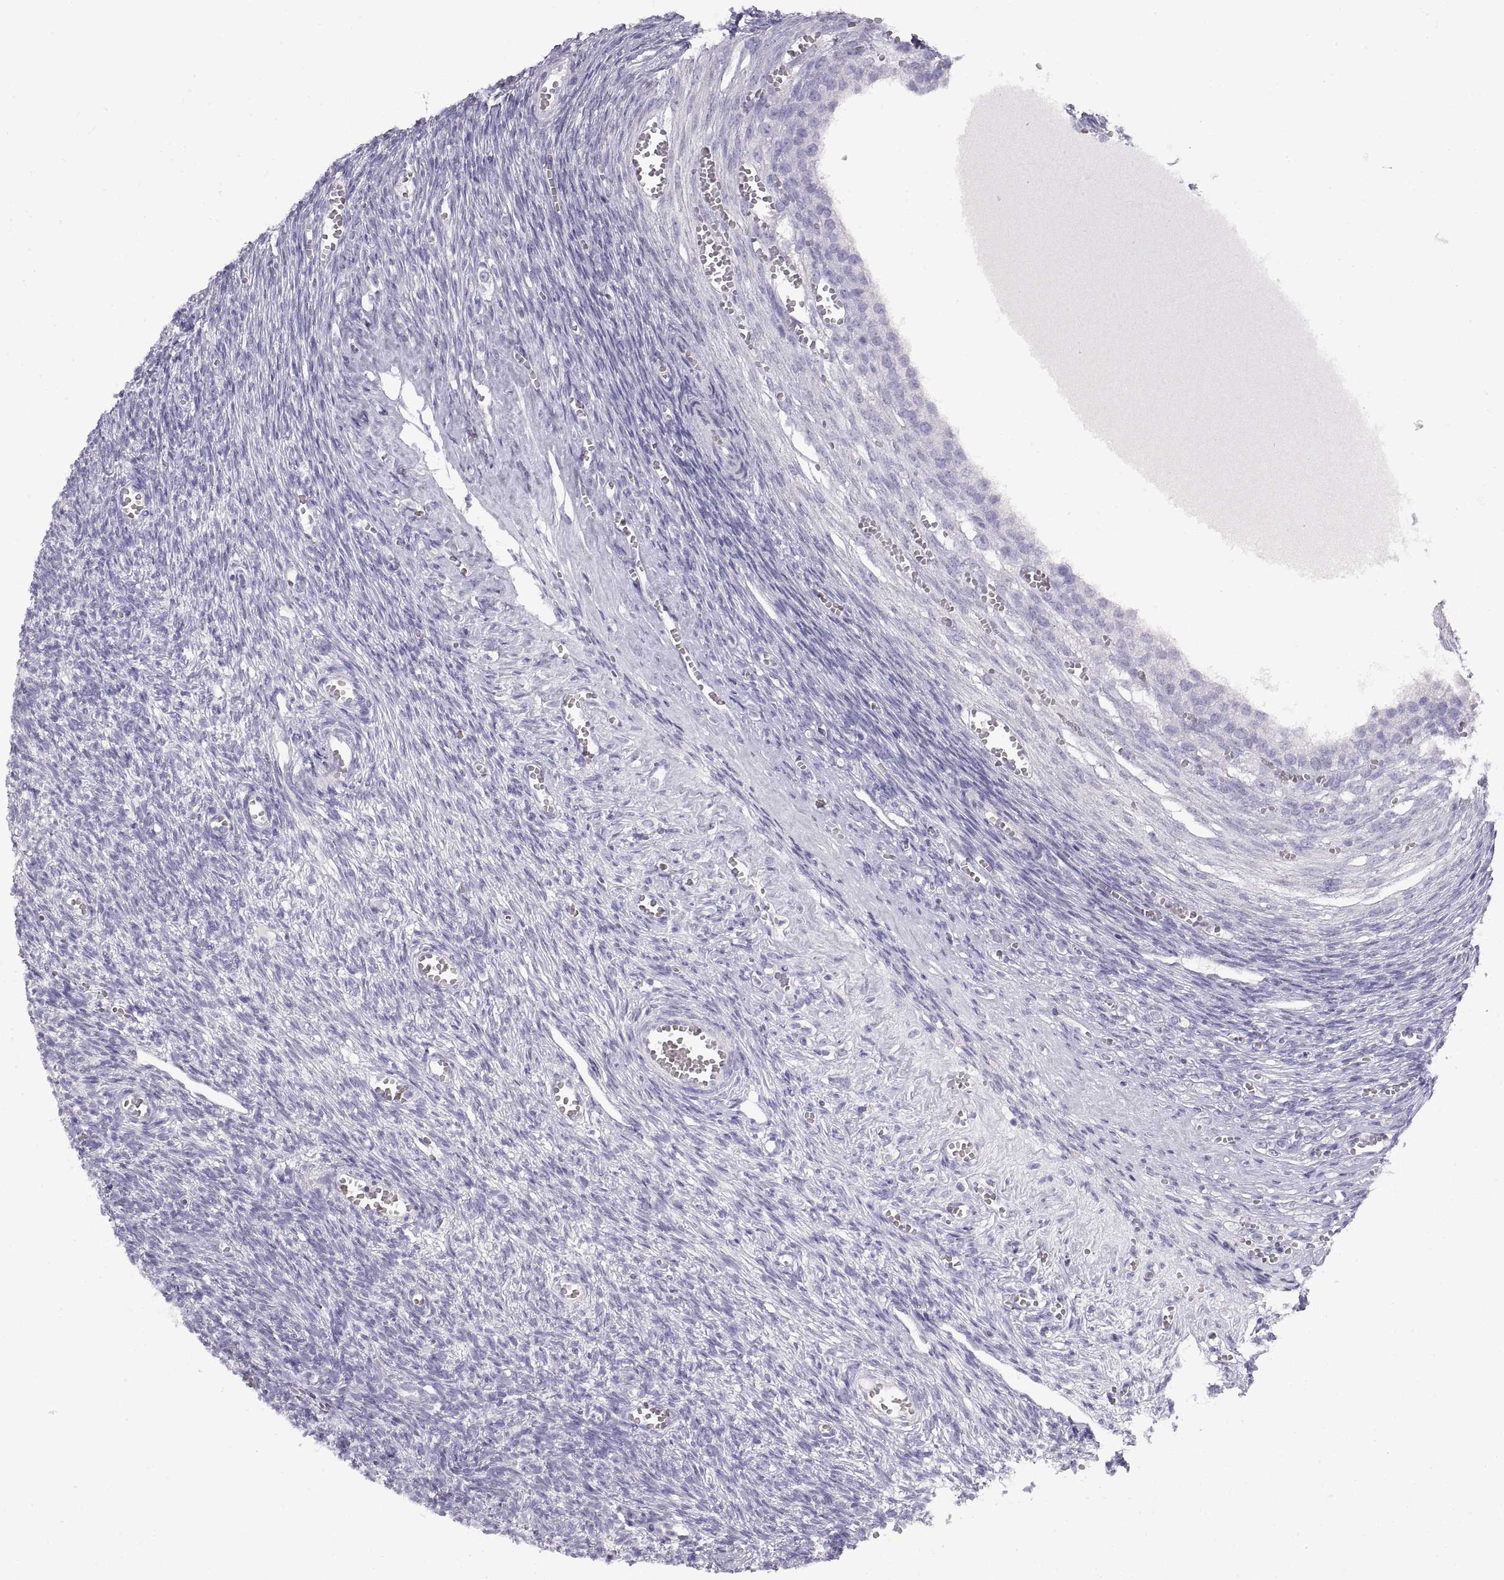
{"staining": {"intensity": "negative", "quantity": "none", "location": "none"}, "tissue": "ovary", "cell_type": "Follicle cells", "image_type": "normal", "snomed": [{"axis": "morphology", "description": "Normal tissue, NOS"}, {"axis": "topography", "description": "Ovary"}], "caption": "The histopathology image reveals no staining of follicle cells in unremarkable ovary.", "gene": "CRYBB3", "patient": {"sex": "female", "age": 43}}